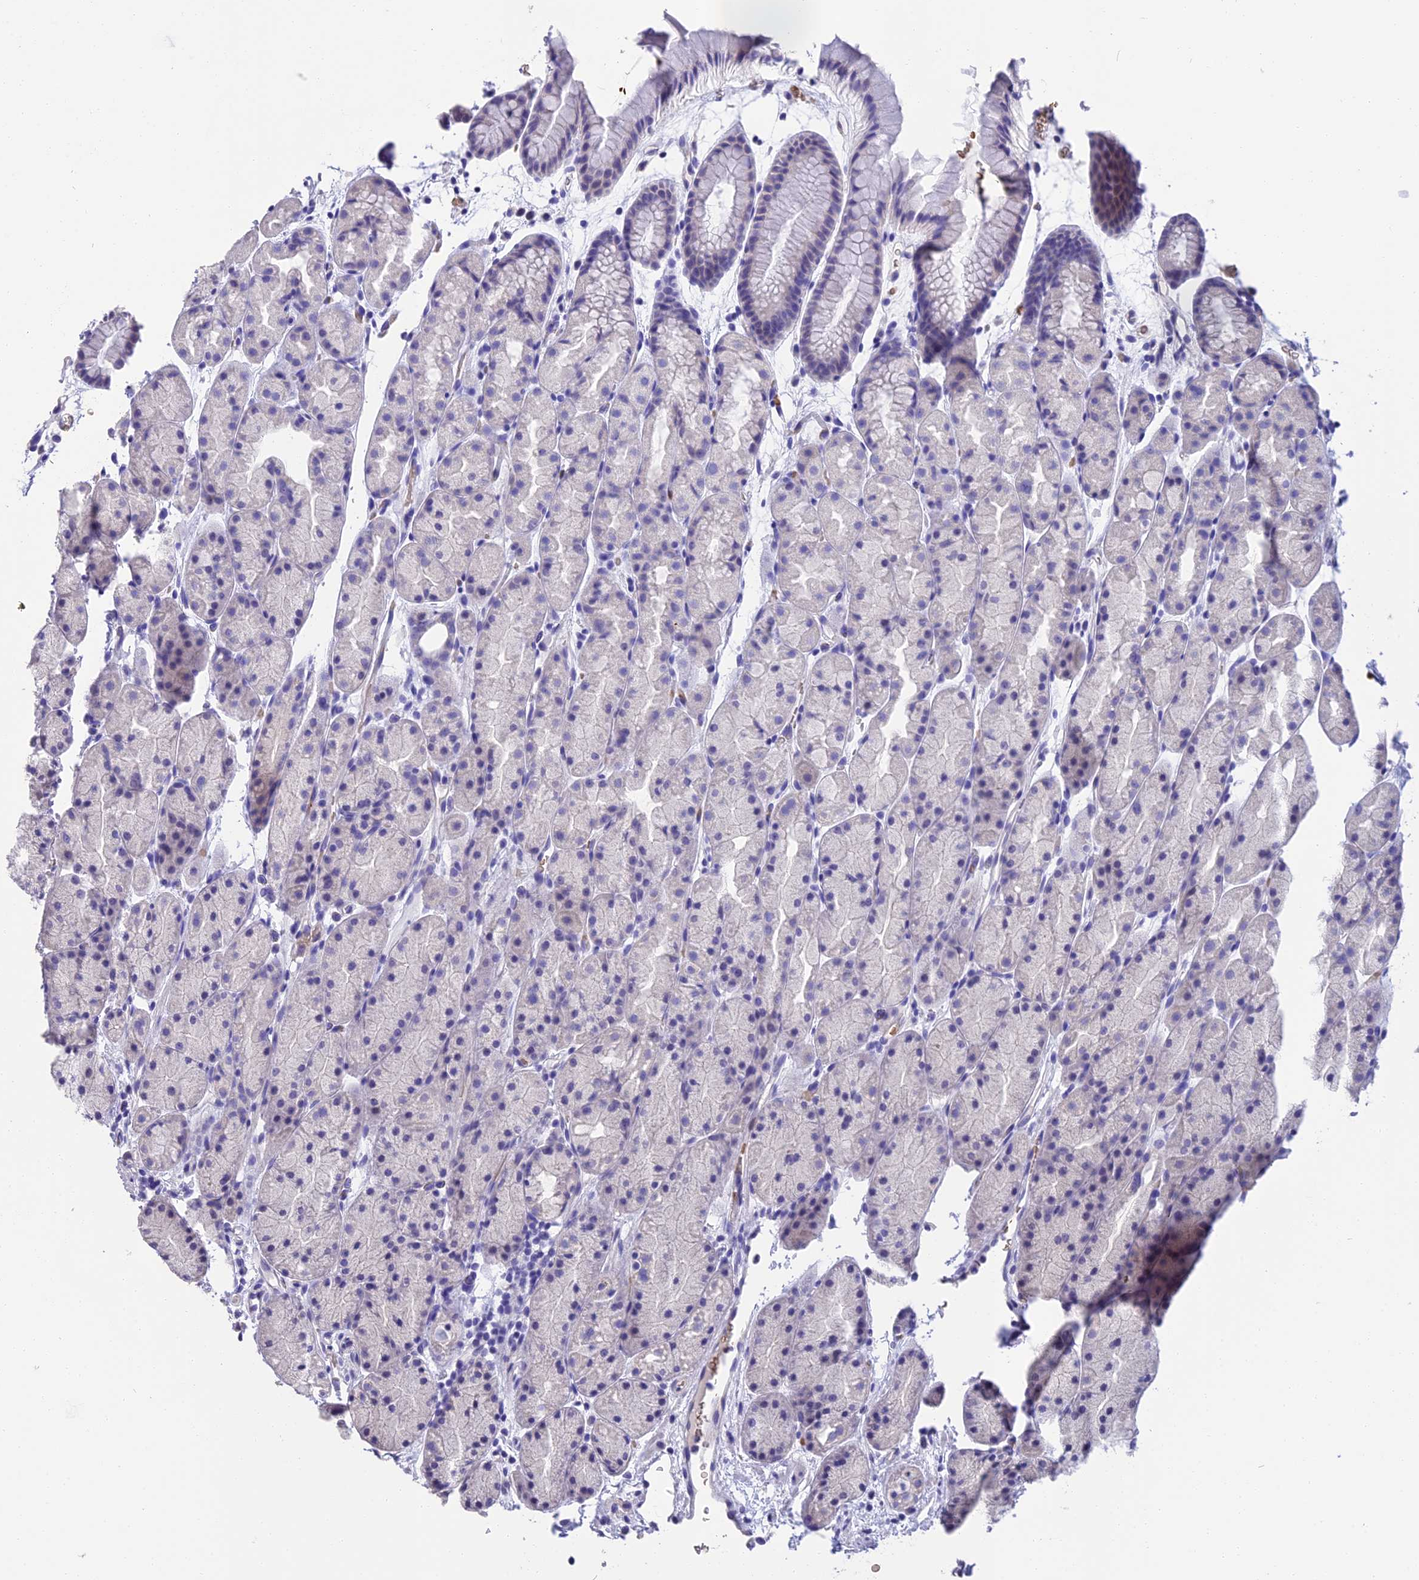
{"staining": {"intensity": "negative", "quantity": "none", "location": "none"}, "tissue": "stomach", "cell_type": "Glandular cells", "image_type": "normal", "snomed": [{"axis": "morphology", "description": "Normal tissue, NOS"}, {"axis": "topography", "description": "Stomach, upper"}, {"axis": "topography", "description": "Stomach"}], "caption": "Immunohistochemistry (IHC) histopathology image of normal stomach stained for a protein (brown), which reveals no positivity in glandular cells. (DAB immunohistochemistry (IHC) with hematoxylin counter stain).", "gene": "TNNC2", "patient": {"sex": "male", "age": 47}}